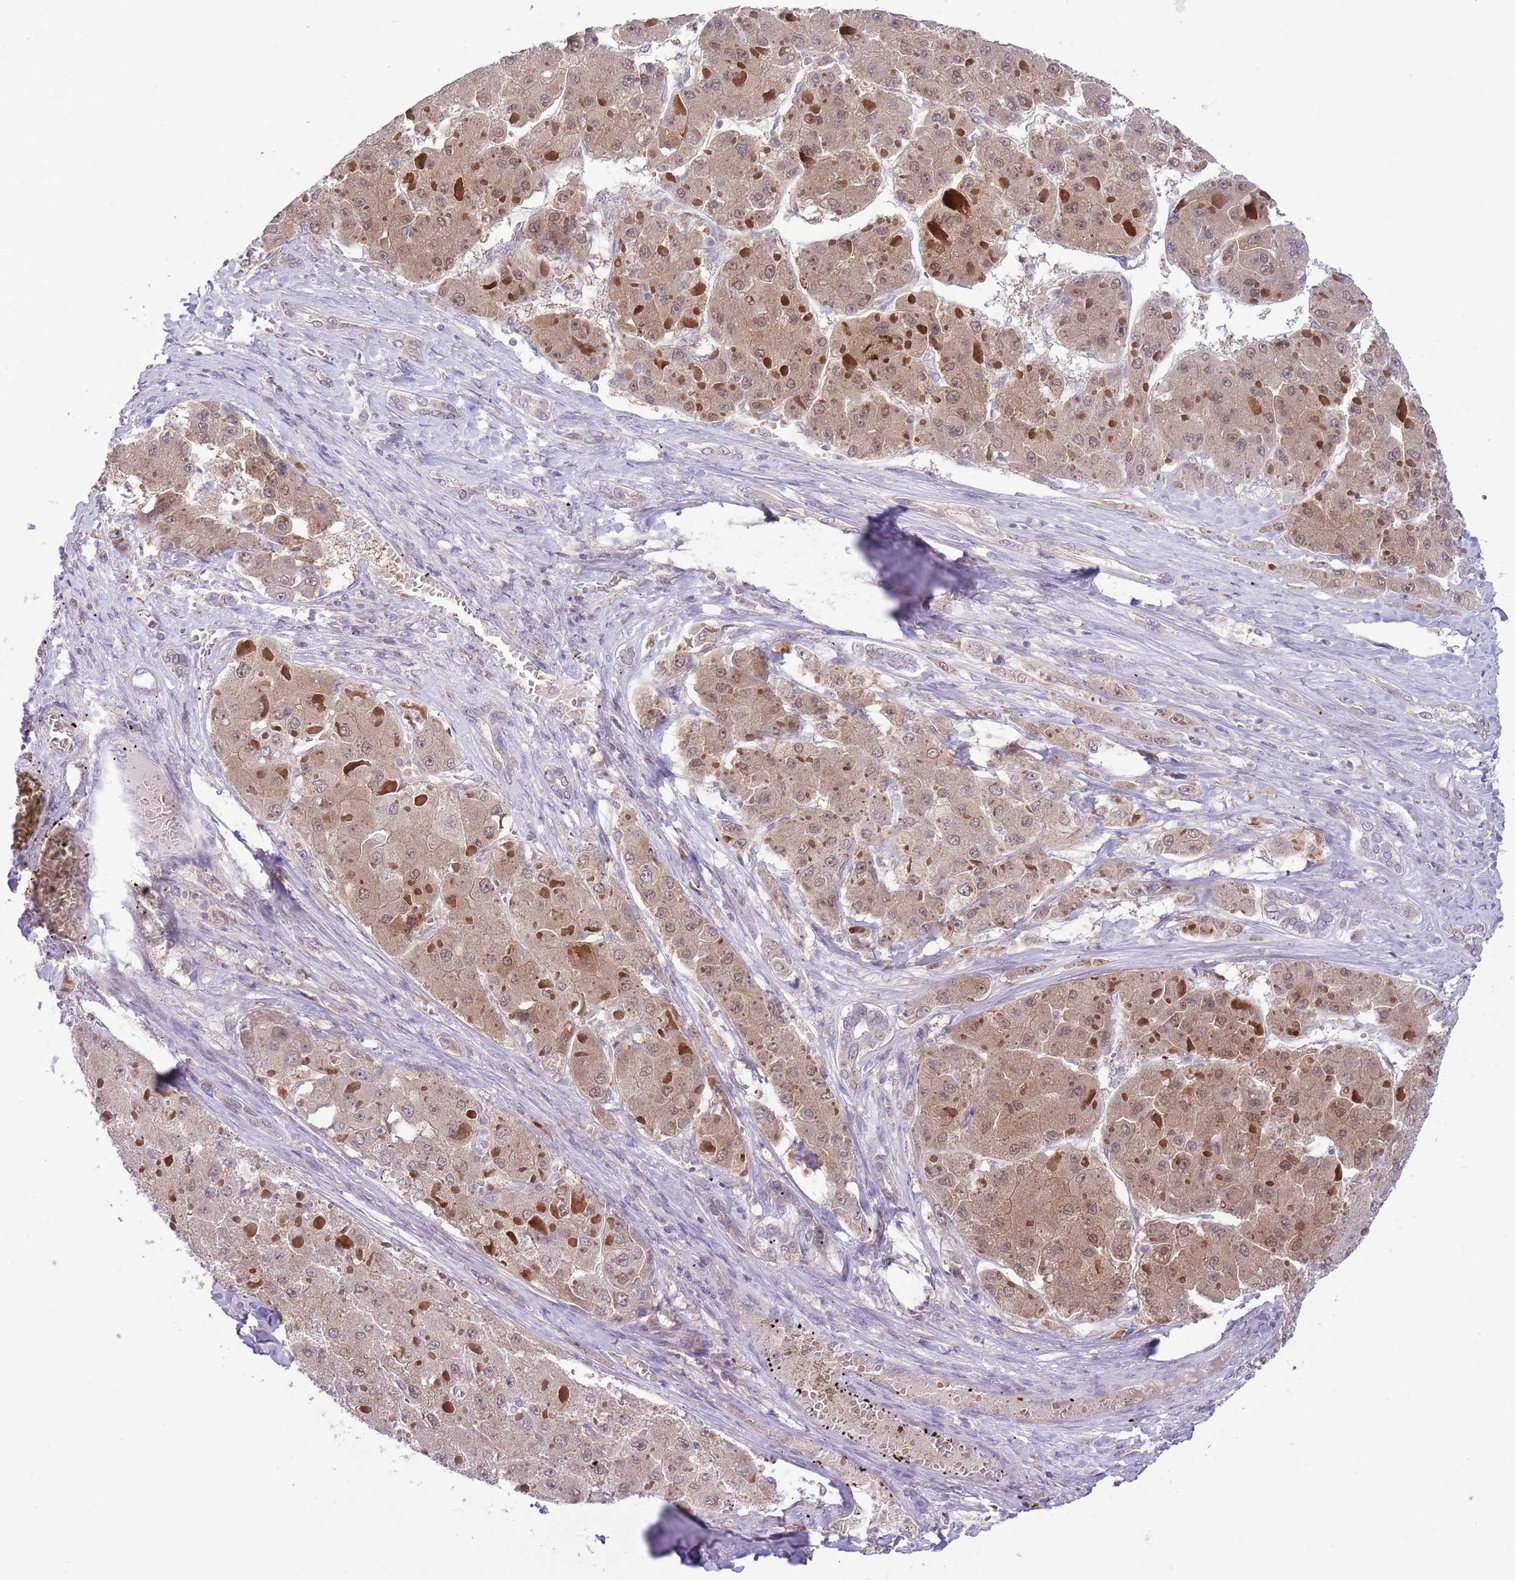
{"staining": {"intensity": "weak", "quantity": ">75%", "location": "cytoplasmic/membranous"}, "tissue": "liver cancer", "cell_type": "Tumor cells", "image_type": "cancer", "snomed": [{"axis": "morphology", "description": "Carcinoma, Hepatocellular, NOS"}, {"axis": "topography", "description": "Liver"}], "caption": "A brown stain highlights weak cytoplasmic/membranous positivity of a protein in liver cancer (hepatocellular carcinoma) tumor cells.", "gene": "GALK2", "patient": {"sex": "female", "age": 73}}